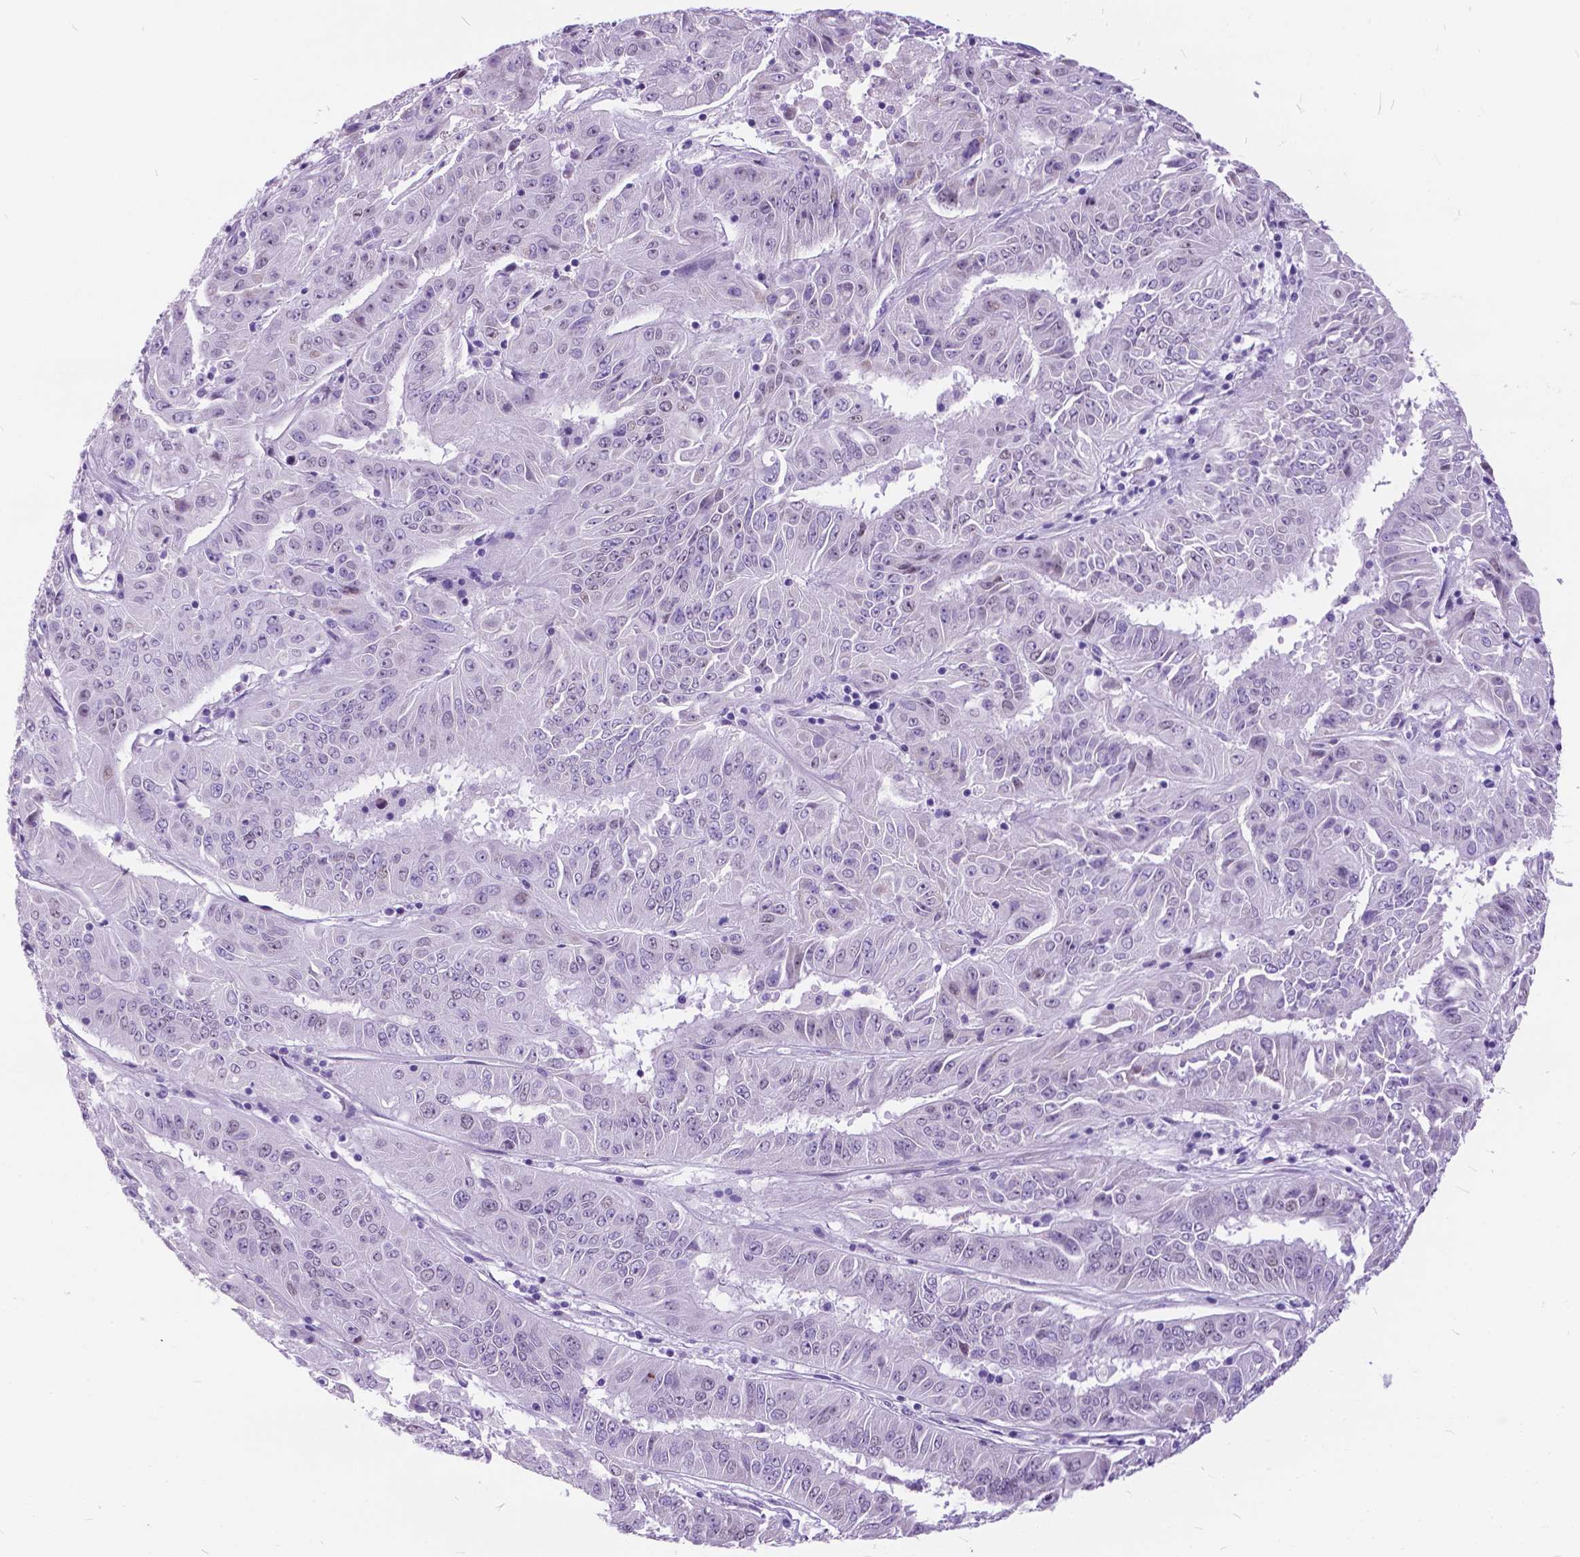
{"staining": {"intensity": "negative", "quantity": "none", "location": "none"}, "tissue": "pancreatic cancer", "cell_type": "Tumor cells", "image_type": "cancer", "snomed": [{"axis": "morphology", "description": "Adenocarcinoma, NOS"}, {"axis": "topography", "description": "Pancreas"}], "caption": "Tumor cells show no significant protein staining in pancreatic cancer.", "gene": "BSND", "patient": {"sex": "male", "age": 63}}